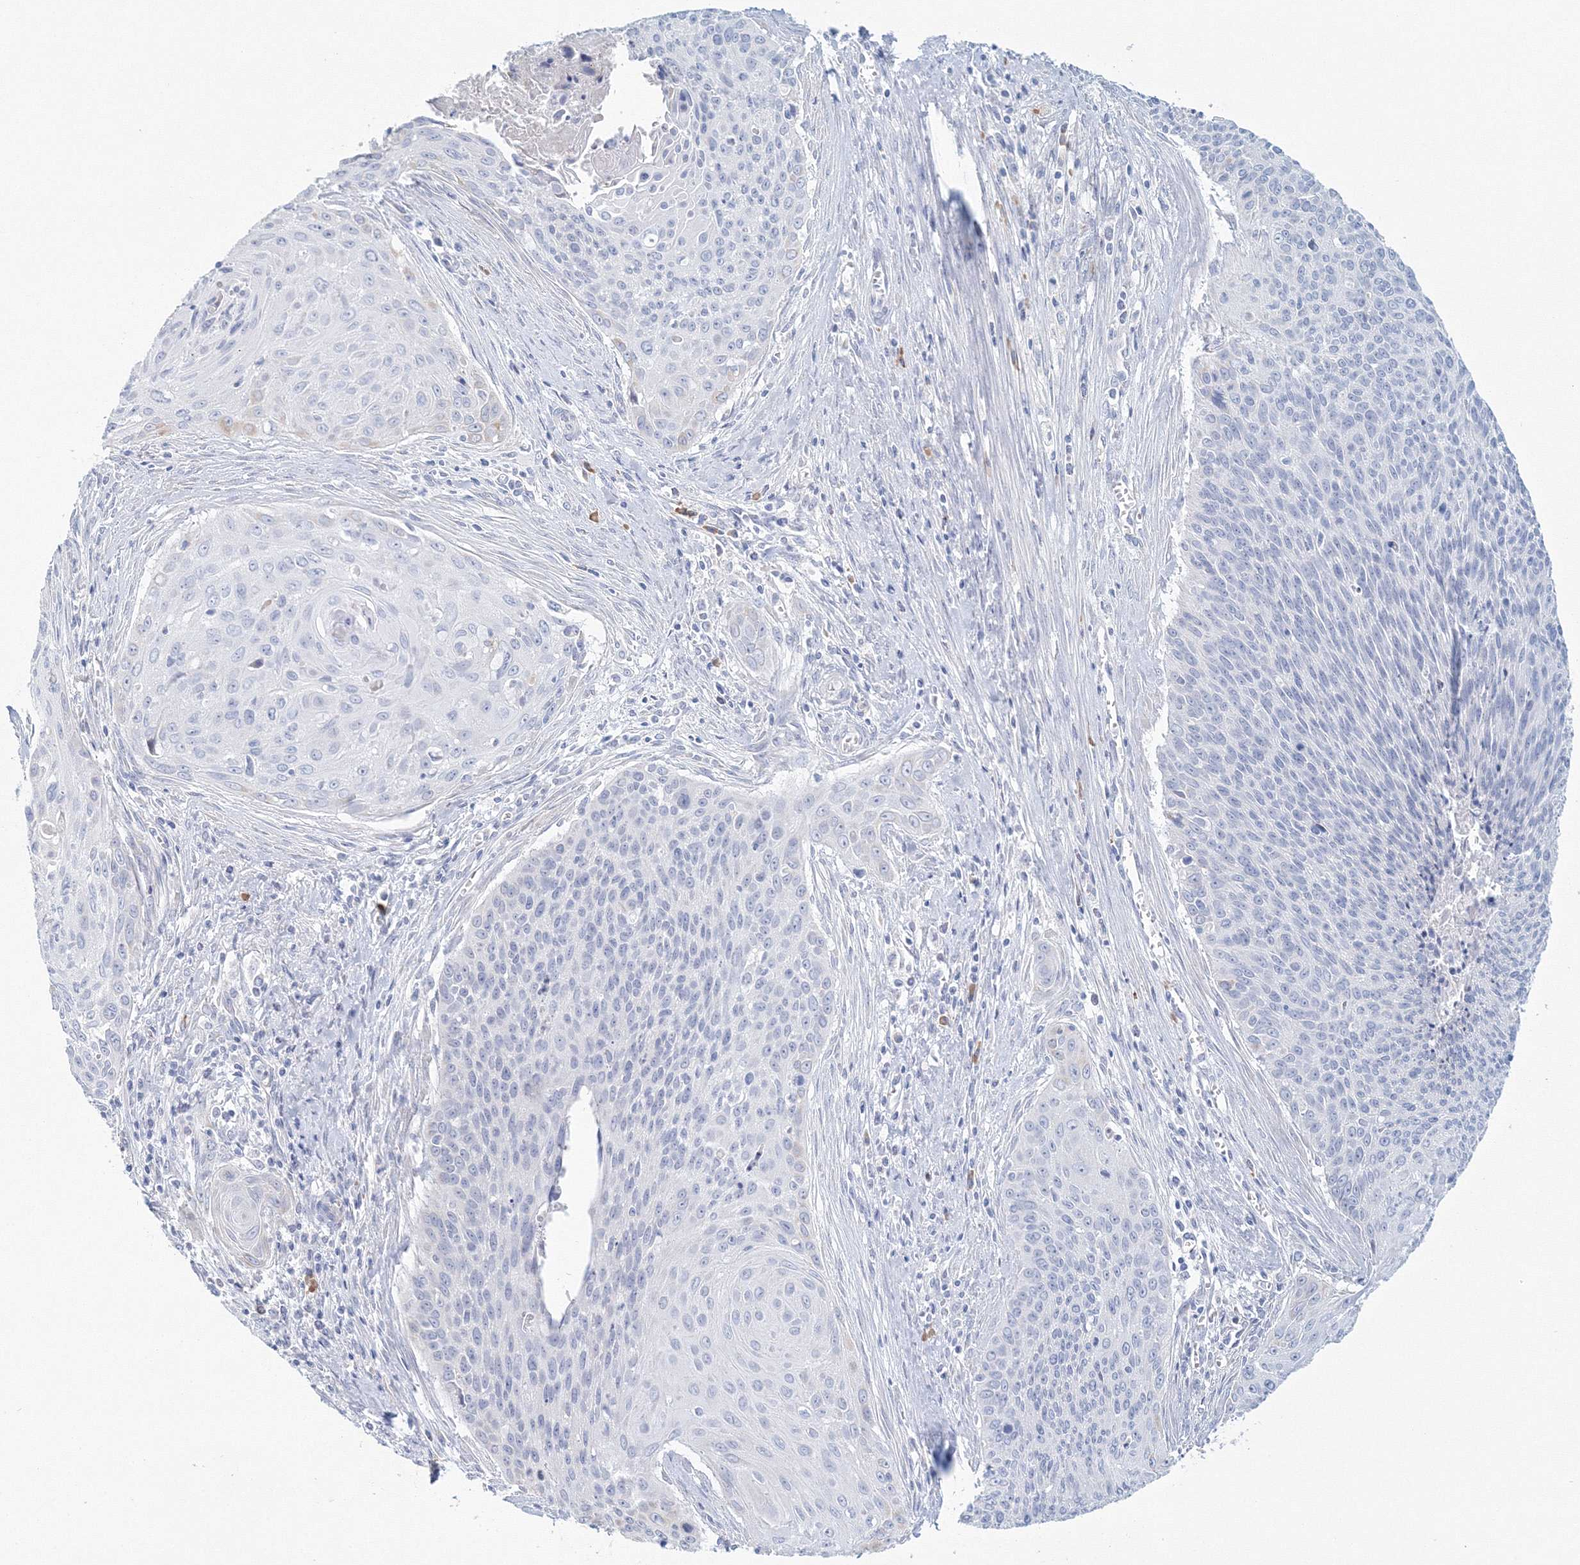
{"staining": {"intensity": "negative", "quantity": "none", "location": "none"}, "tissue": "cervical cancer", "cell_type": "Tumor cells", "image_type": "cancer", "snomed": [{"axis": "morphology", "description": "Squamous cell carcinoma, NOS"}, {"axis": "topography", "description": "Cervix"}], "caption": "Immunohistochemical staining of cervical squamous cell carcinoma reveals no significant positivity in tumor cells. (Stains: DAB immunohistochemistry (IHC) with hematoxylin counter stain, Microscopy: brightfield microscopy at high magnification).", "gene": "VSIG1", "patient": {"sex": "female", "age": 55}}